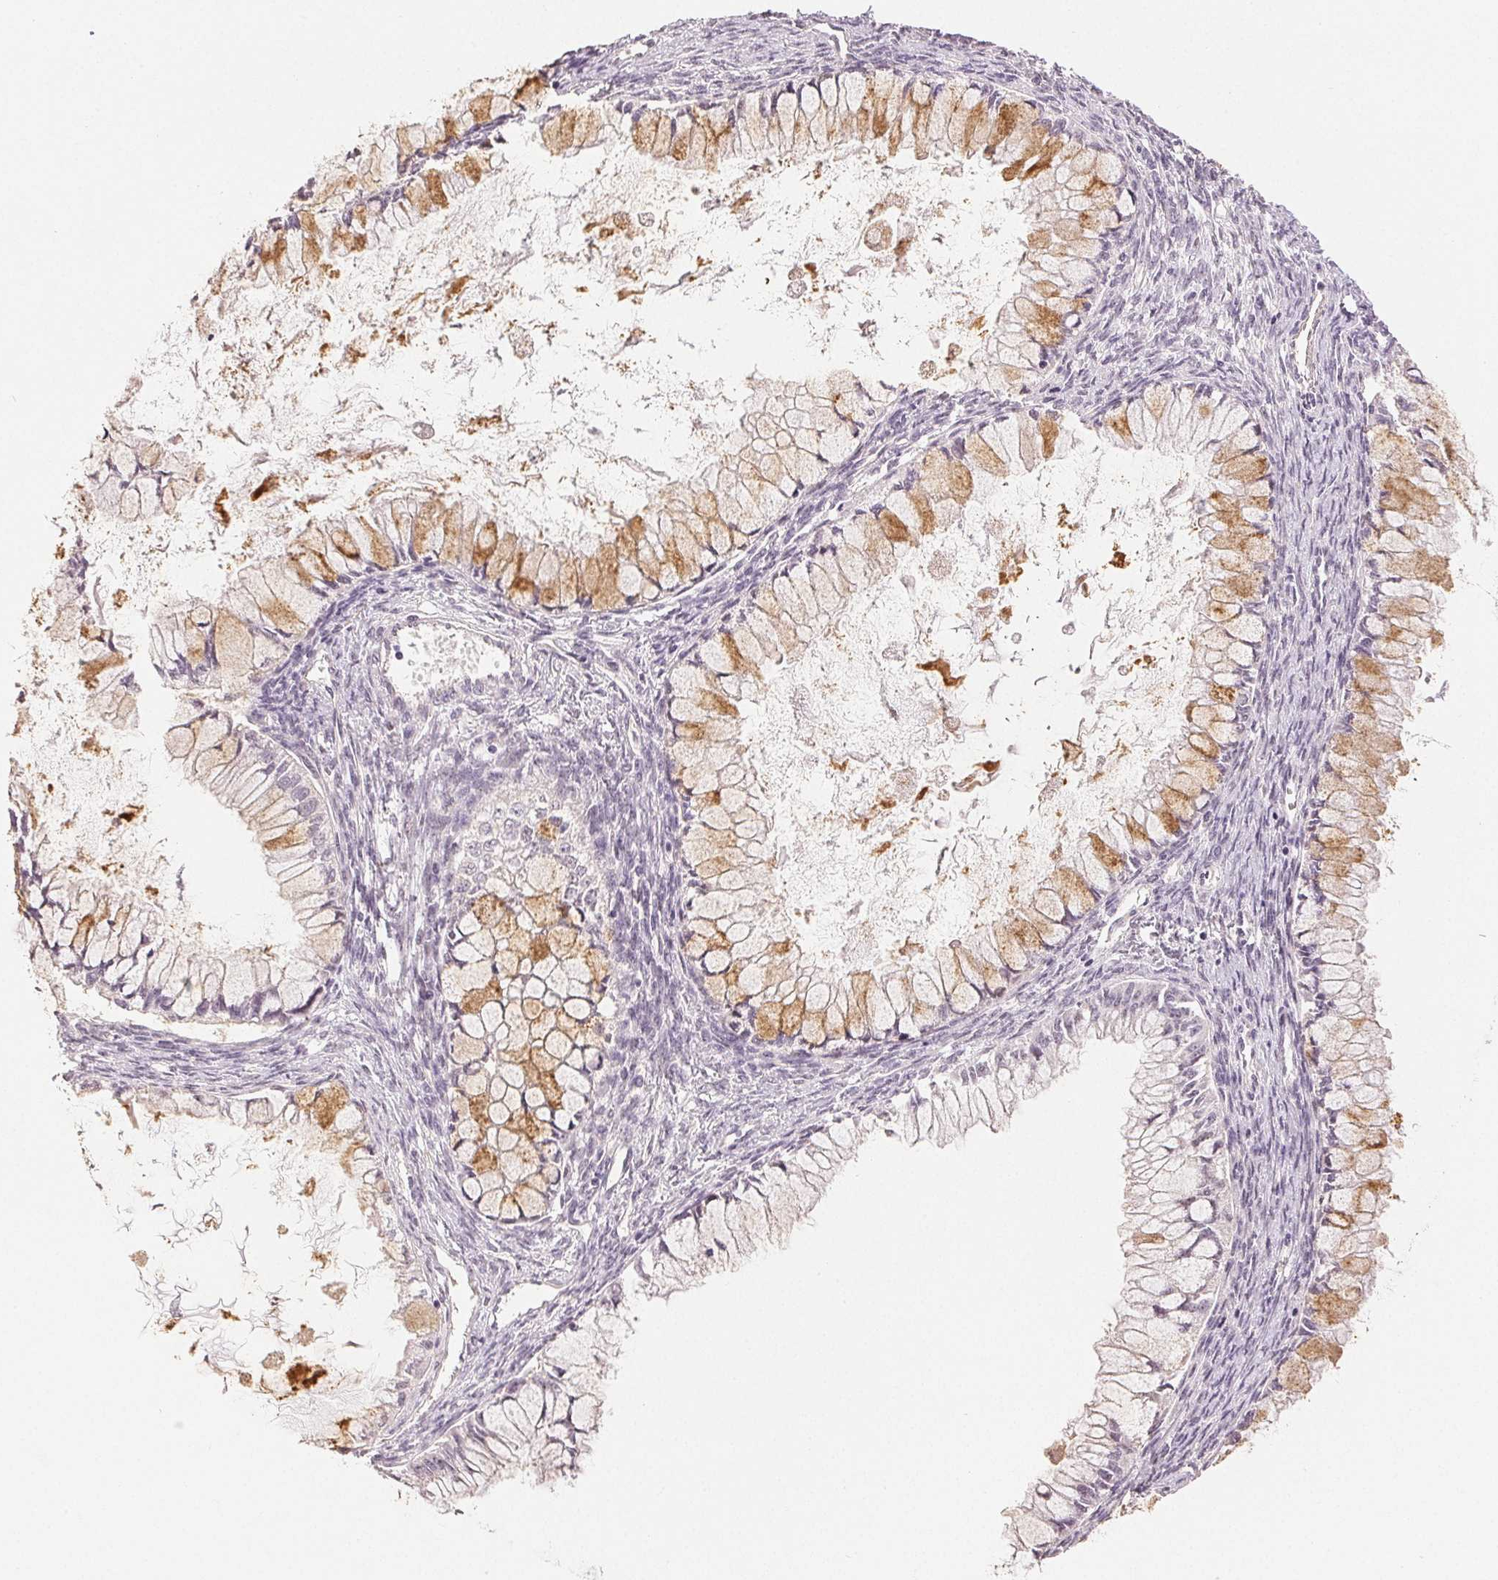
{"staining": {"intensity": "negative", "quantity": "none", "location": "none"}, "tissue": "ovarian cancer", "cell_type": "Tumor cells", "image_type": "cancer", "snomed": [{"axis": "morphology", "description": "Cystadenocarcinoma, mucinous, NOS"}, {"axis": "topography", "description": "Ovary"}], "caption": "Immunohistochemical staining of mucinous cystadenocarcinoma (ovarian) demonstrates no significant staining in tumor cells.", "gene": "PLCB1", "patient": {"sex": "female", "age": 34}}